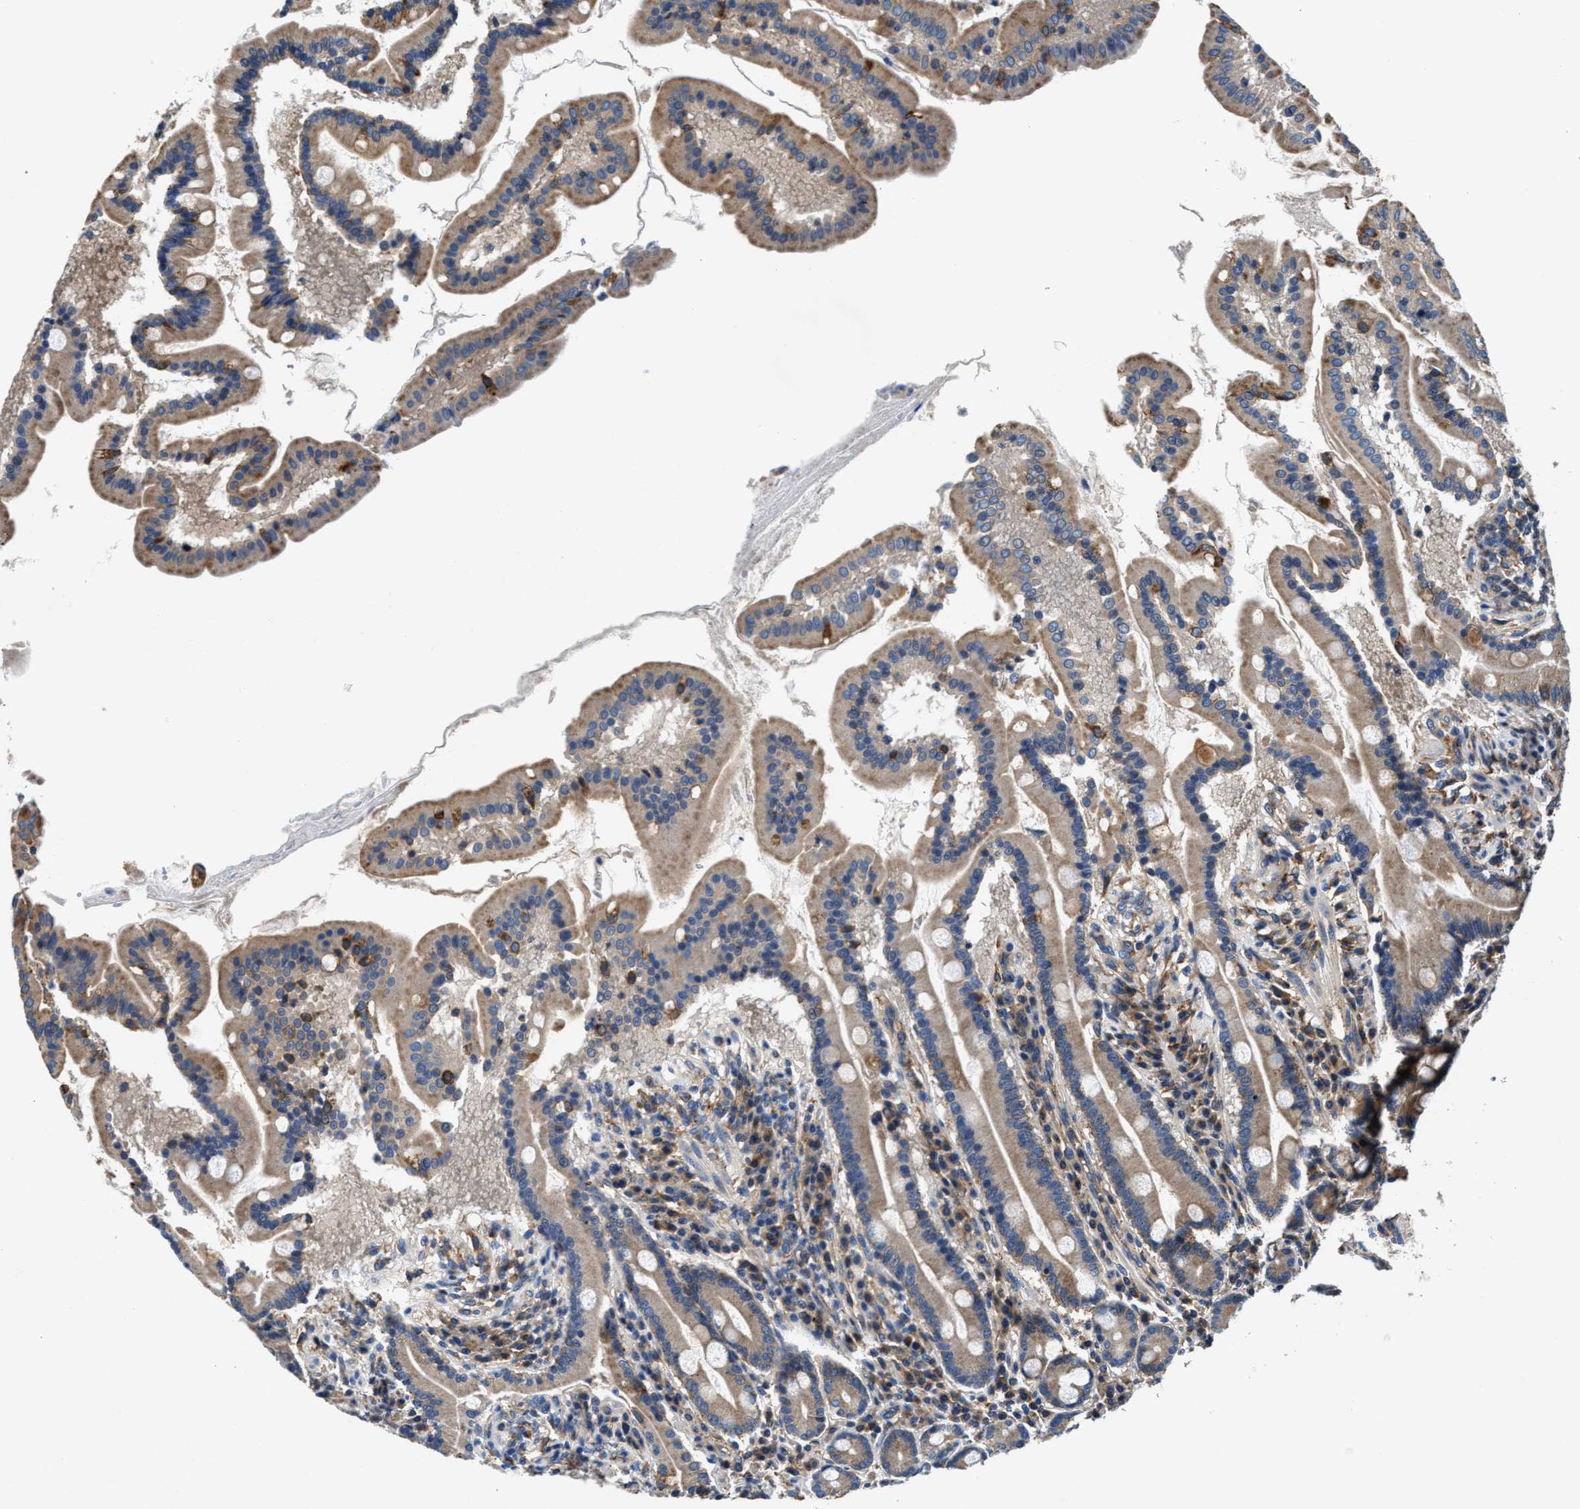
{"staining": {"intensity": "moderate", "quantity": ">75%", "location": "cytoplasmic/membranous"}, "tissue": "duodenum", "cell_type": "Glandular cells", "image_type": "normal", "snomed": [{"axis": "morphology", "description": "Normal tissue, NOS"}, {"axis": "topography", "description": "Duodenum"}], "caption": "A histopathology image showing moderate cytoplasmic/membranous expression in approximately >75% of glandular cells in normal duodenum, as visualized by brown immunohistochemical staining.", "gene": "PPP1R9B", "patient": {"sex": "male", "age": 50}}